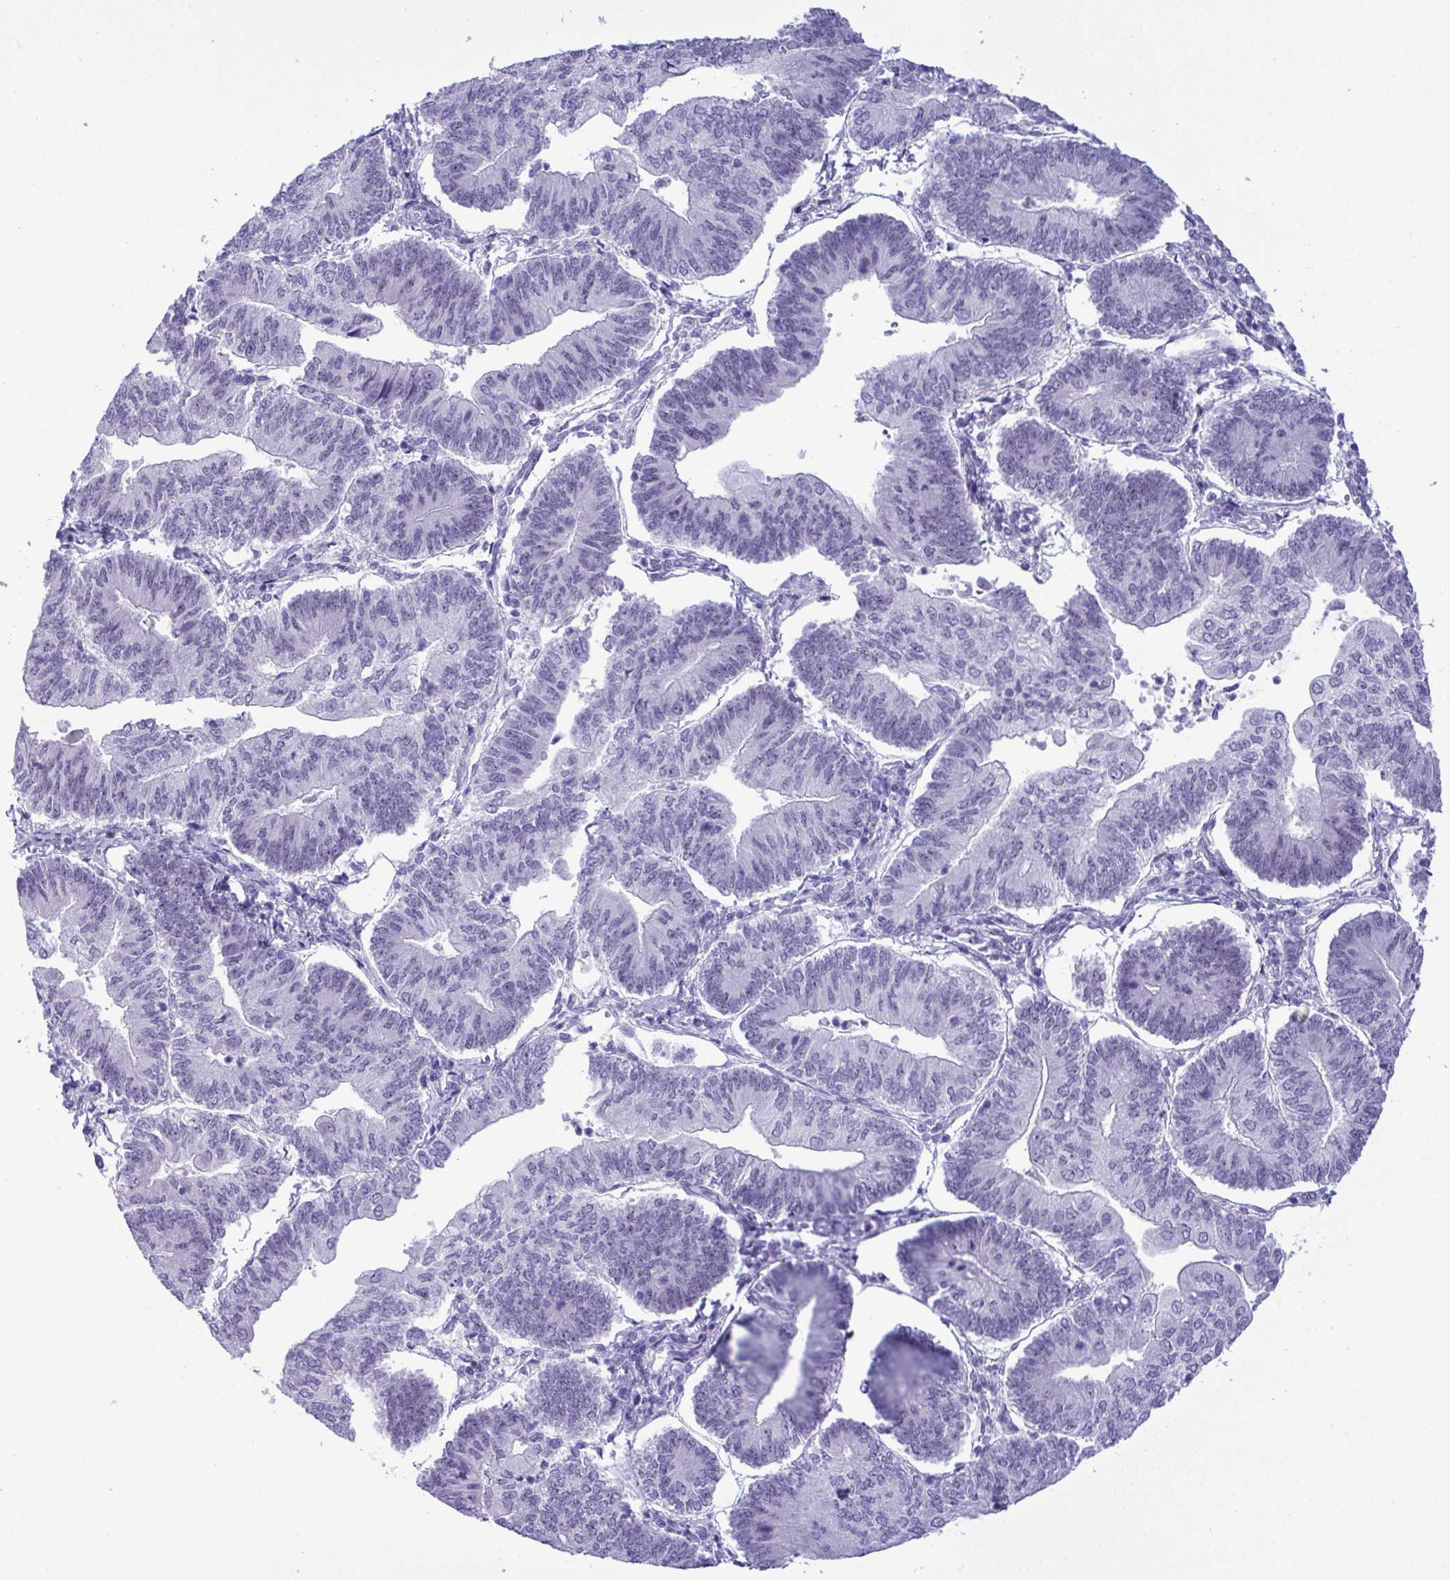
{"staining": {"intensity": "negative", "quantity": "none", "location": "none"}, "tissue": "endometrial cancer", "cell_type": "Tumor cells", "image_type": "cancer", "snomed": [{"axis": "morphology", "description": "Adenocarcinoma, NOS"}, {"axis": "topography", "description": "Endometrium"}], "caption": "Endometrial cancer (adenocarcinoma) was stained to show a protein in brown. There is no significant staining in tumor cells.", "gene": "YBX2", "patient": {"sex": "female", "age": 65}}